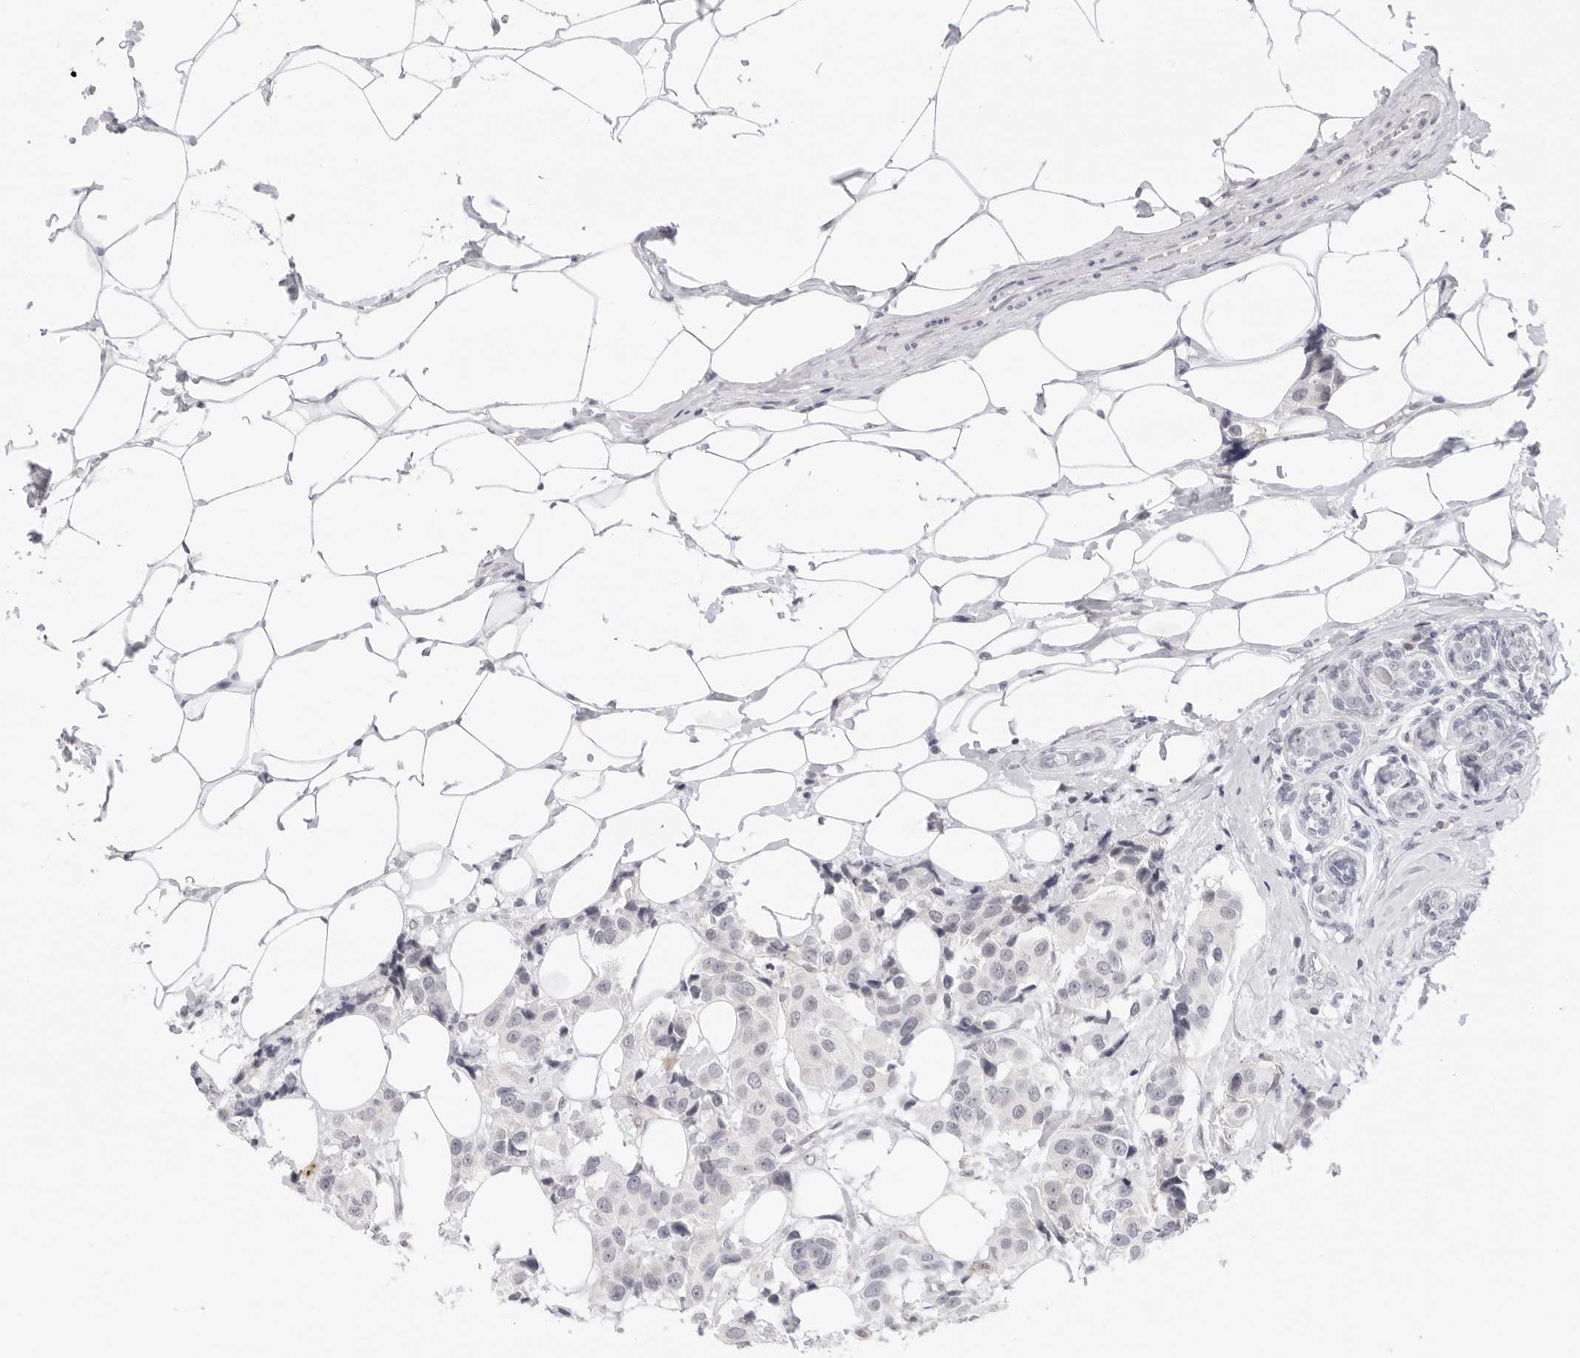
{"staining": {"intensity": "negative", "quantity": "none", "location": "none"}, "tissue": "breast cancer", "cell_type": "Tumor cells", "image_type": "cancer", "snomed": [{"axis": "morphology", "description": "Normal tissue, NOS"}, {"axis": "morphology", "description": "Duct carcinoma"}, {"axis": "topography", "description": "Breast"}], "caption": "Breast cancer (infiltrating ductal carcinoma) was stained to show a protein in brown. There is no significant staining in tumor cells. Brightfield microscopy of immunohistochemistry stained with DAB (3,3'-diaminobenzidine) (brown) and hematoxylin (blue), captured at high magnification.", "gene": "EDN2", "patient": {"sex": "female", "age": 39}}